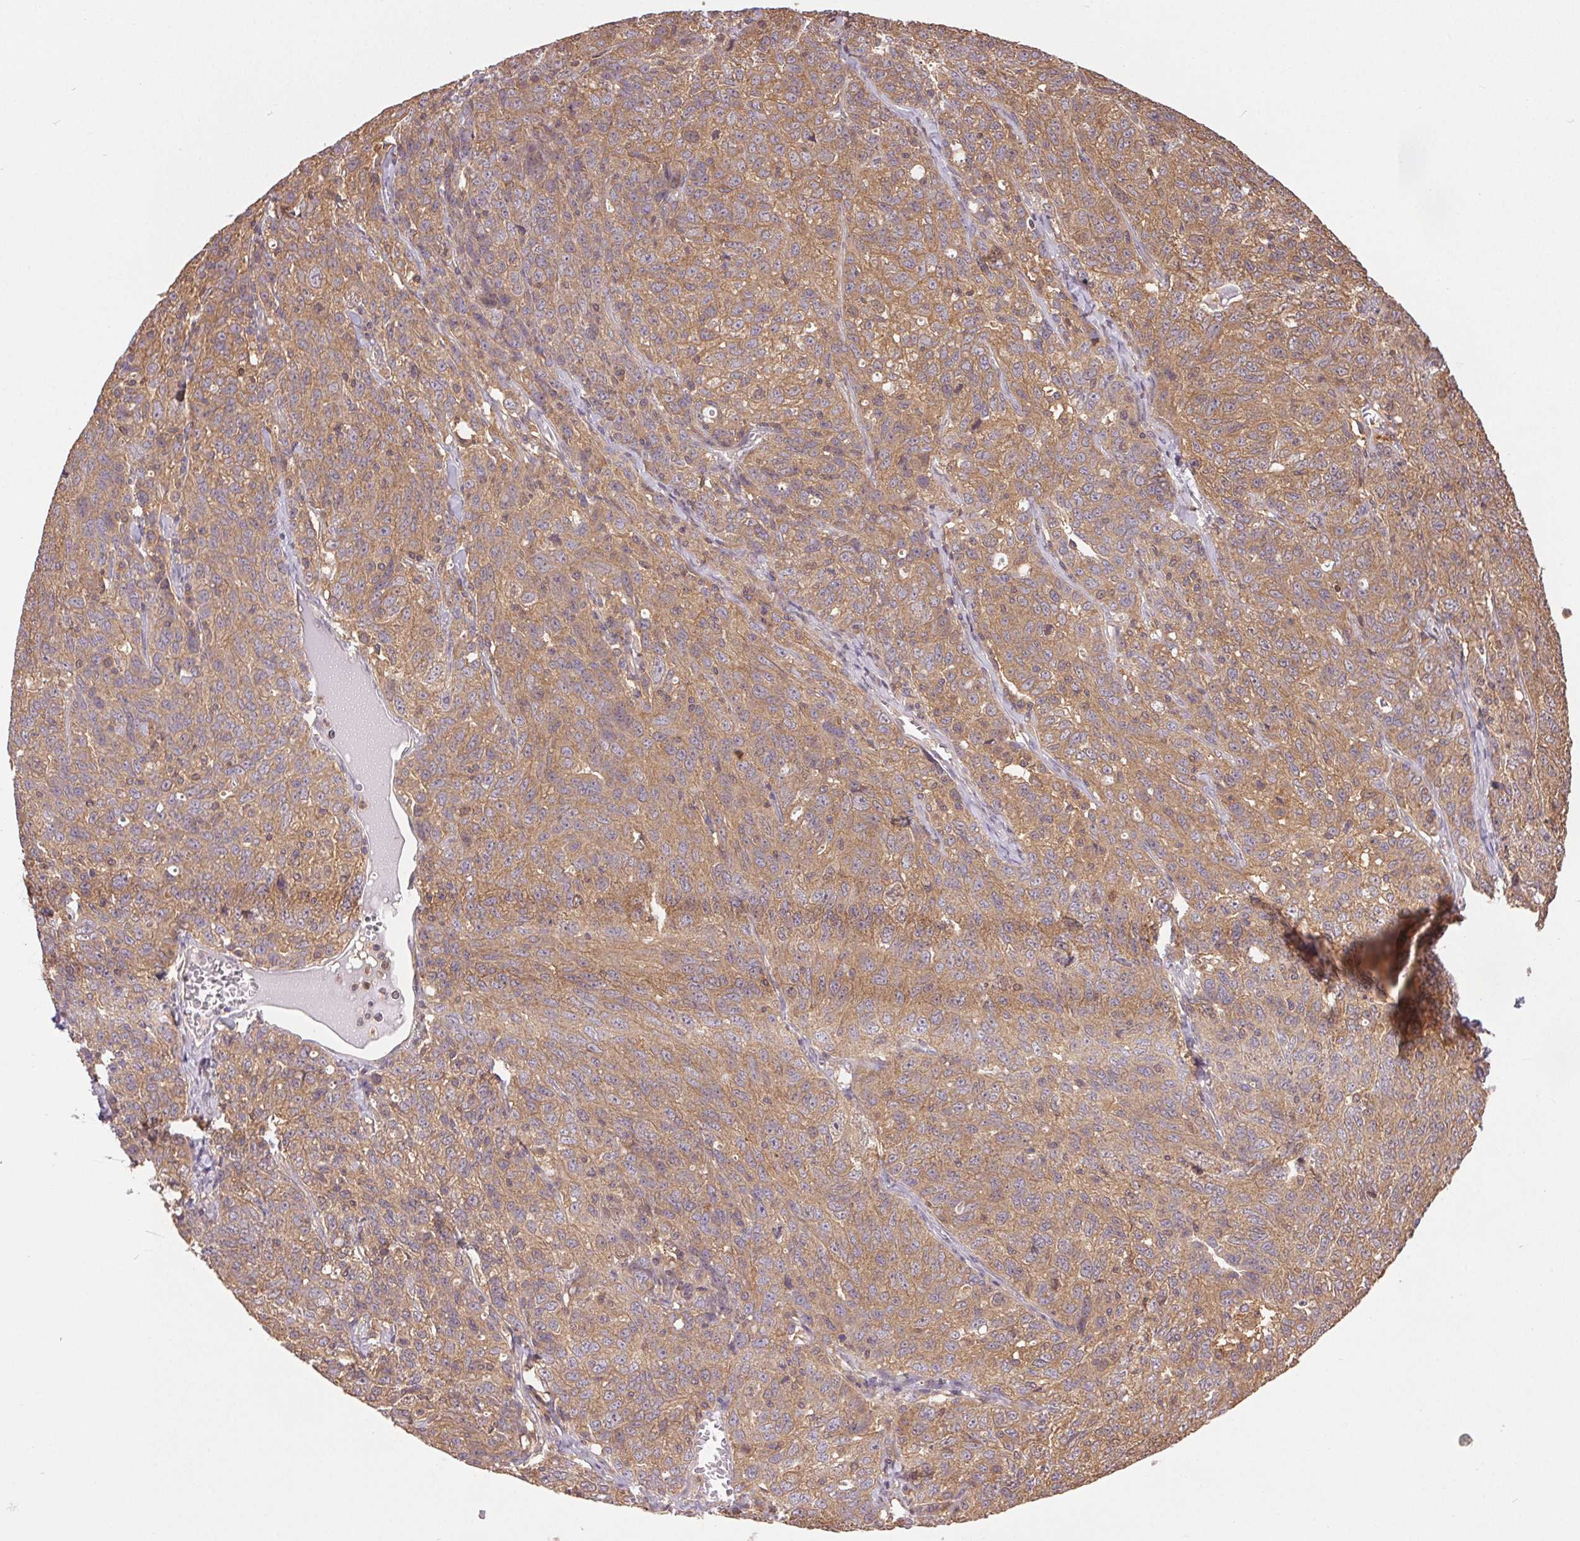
{"staining": {"intensity": "weak", "quantity": ">75%", "location": "cytoplasmic/membranous"}, "tissue": "ovarian cancer", "cell_type": "Tumor cells", "image_type": "cancer", "snomed": [{"axis": "morphology", "description": "Cystadenocarcinoma, serous, NOS"}, {"axis": "topography", "description": "Ovary"}], "caption": "Immunohistochemistry (DAB) staining of human ovarian cancer displays weak cytoplasmic/membranous protein expression in approximately >75% of tumor cells.", "gene": "GDI2", "patient": {"sex": "female", "age": 71}}